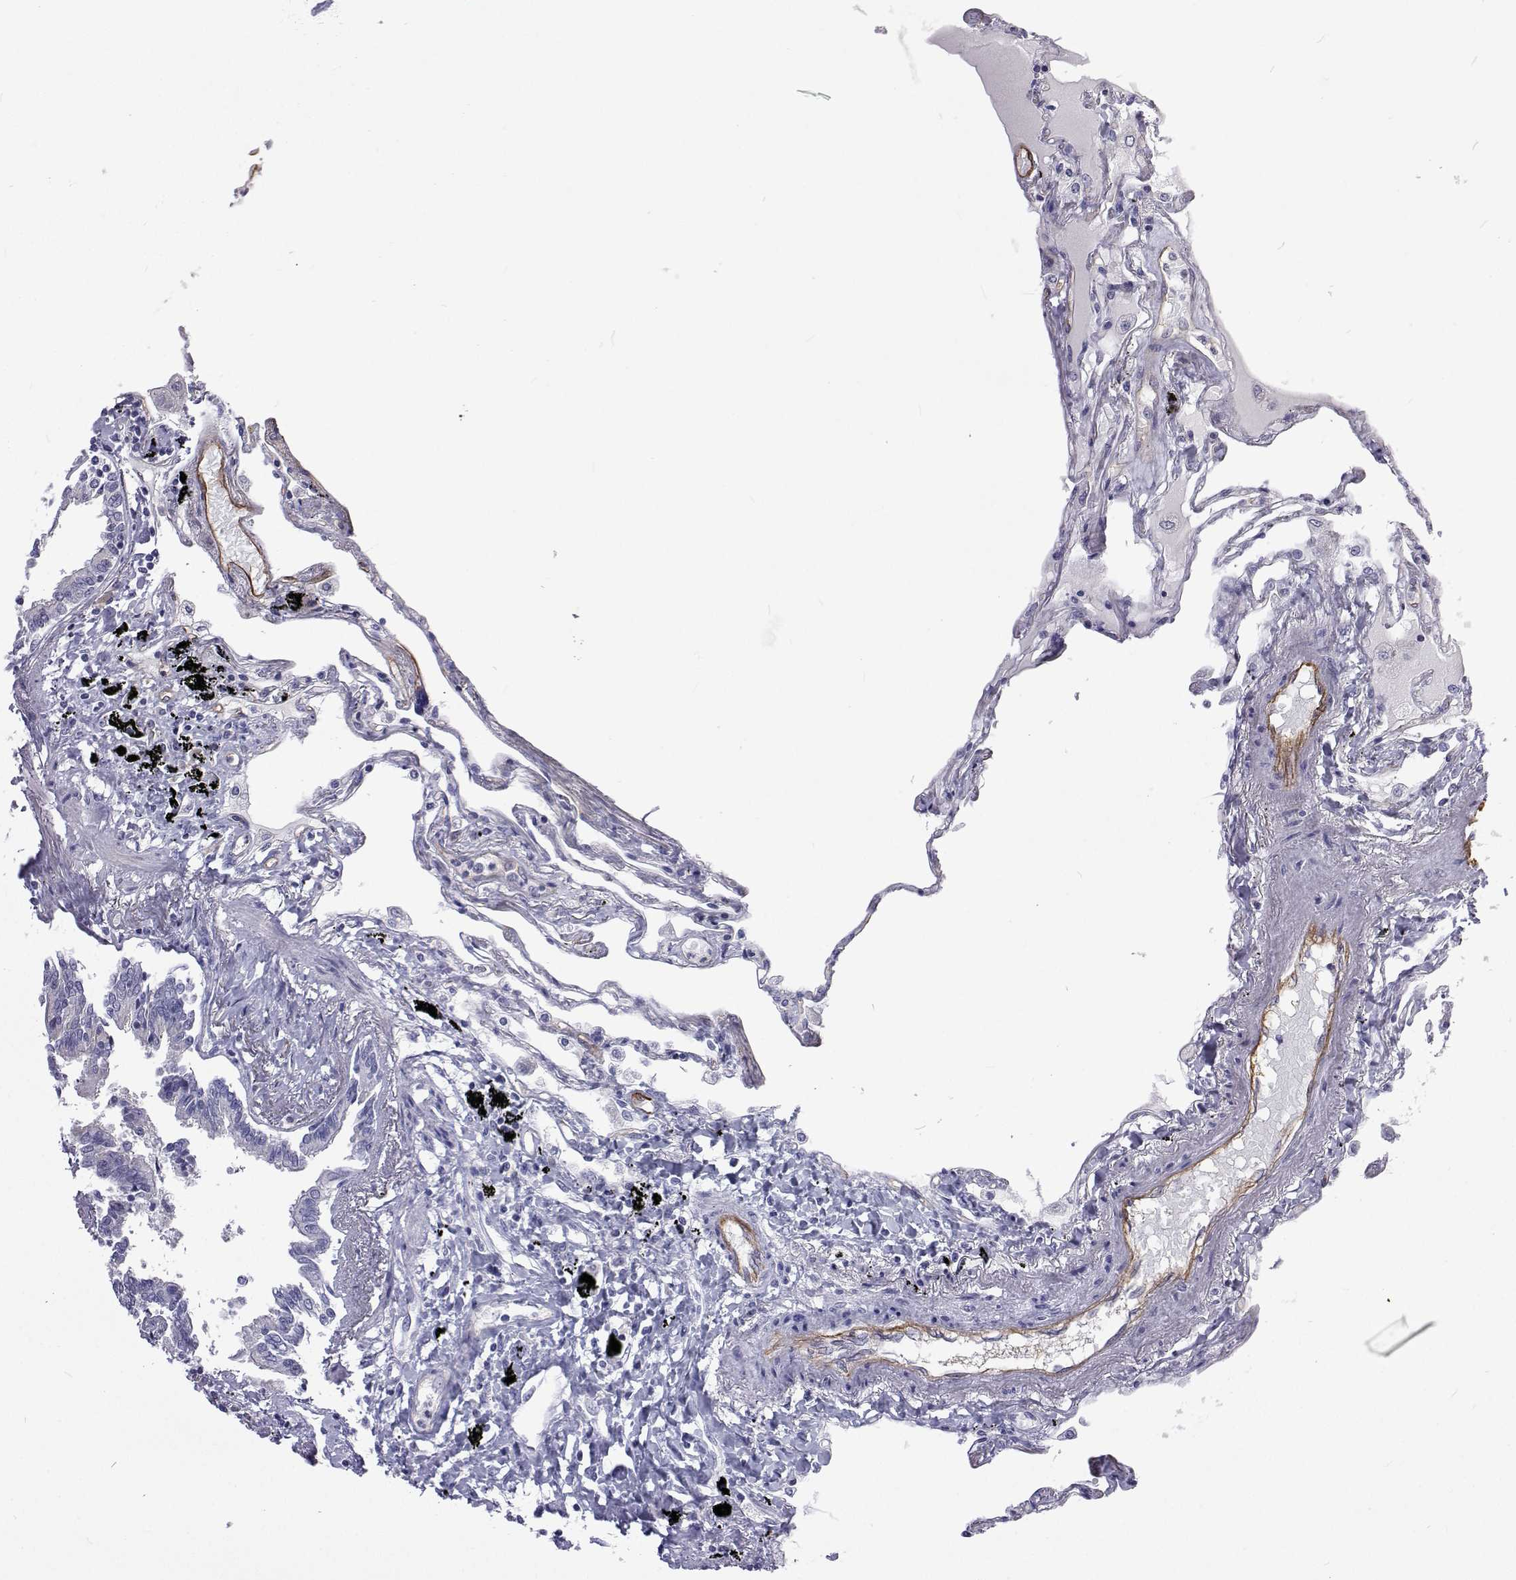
{"staining": {"intensity": "negative", "quantity": "none", "location": "none"}, "tissue": "lung", "cell_type": "Alveolar cells", "image_type": "normal", "snomed": [{"axis": "morphology", "description": "Normal tissue, NOS"}, {"axis": "morphology", "description": "Adenocarcinoma, NOS"}, {"axis": "topography", "description": "Cartilage tissue"}, {"axis": "topography", "description": "Lung"}], "caption": "The histopathology image displays no staining of alveolar cells in normal lung.", "gene": "NPR3", "patient": {"sex": "female", "age": 67}}